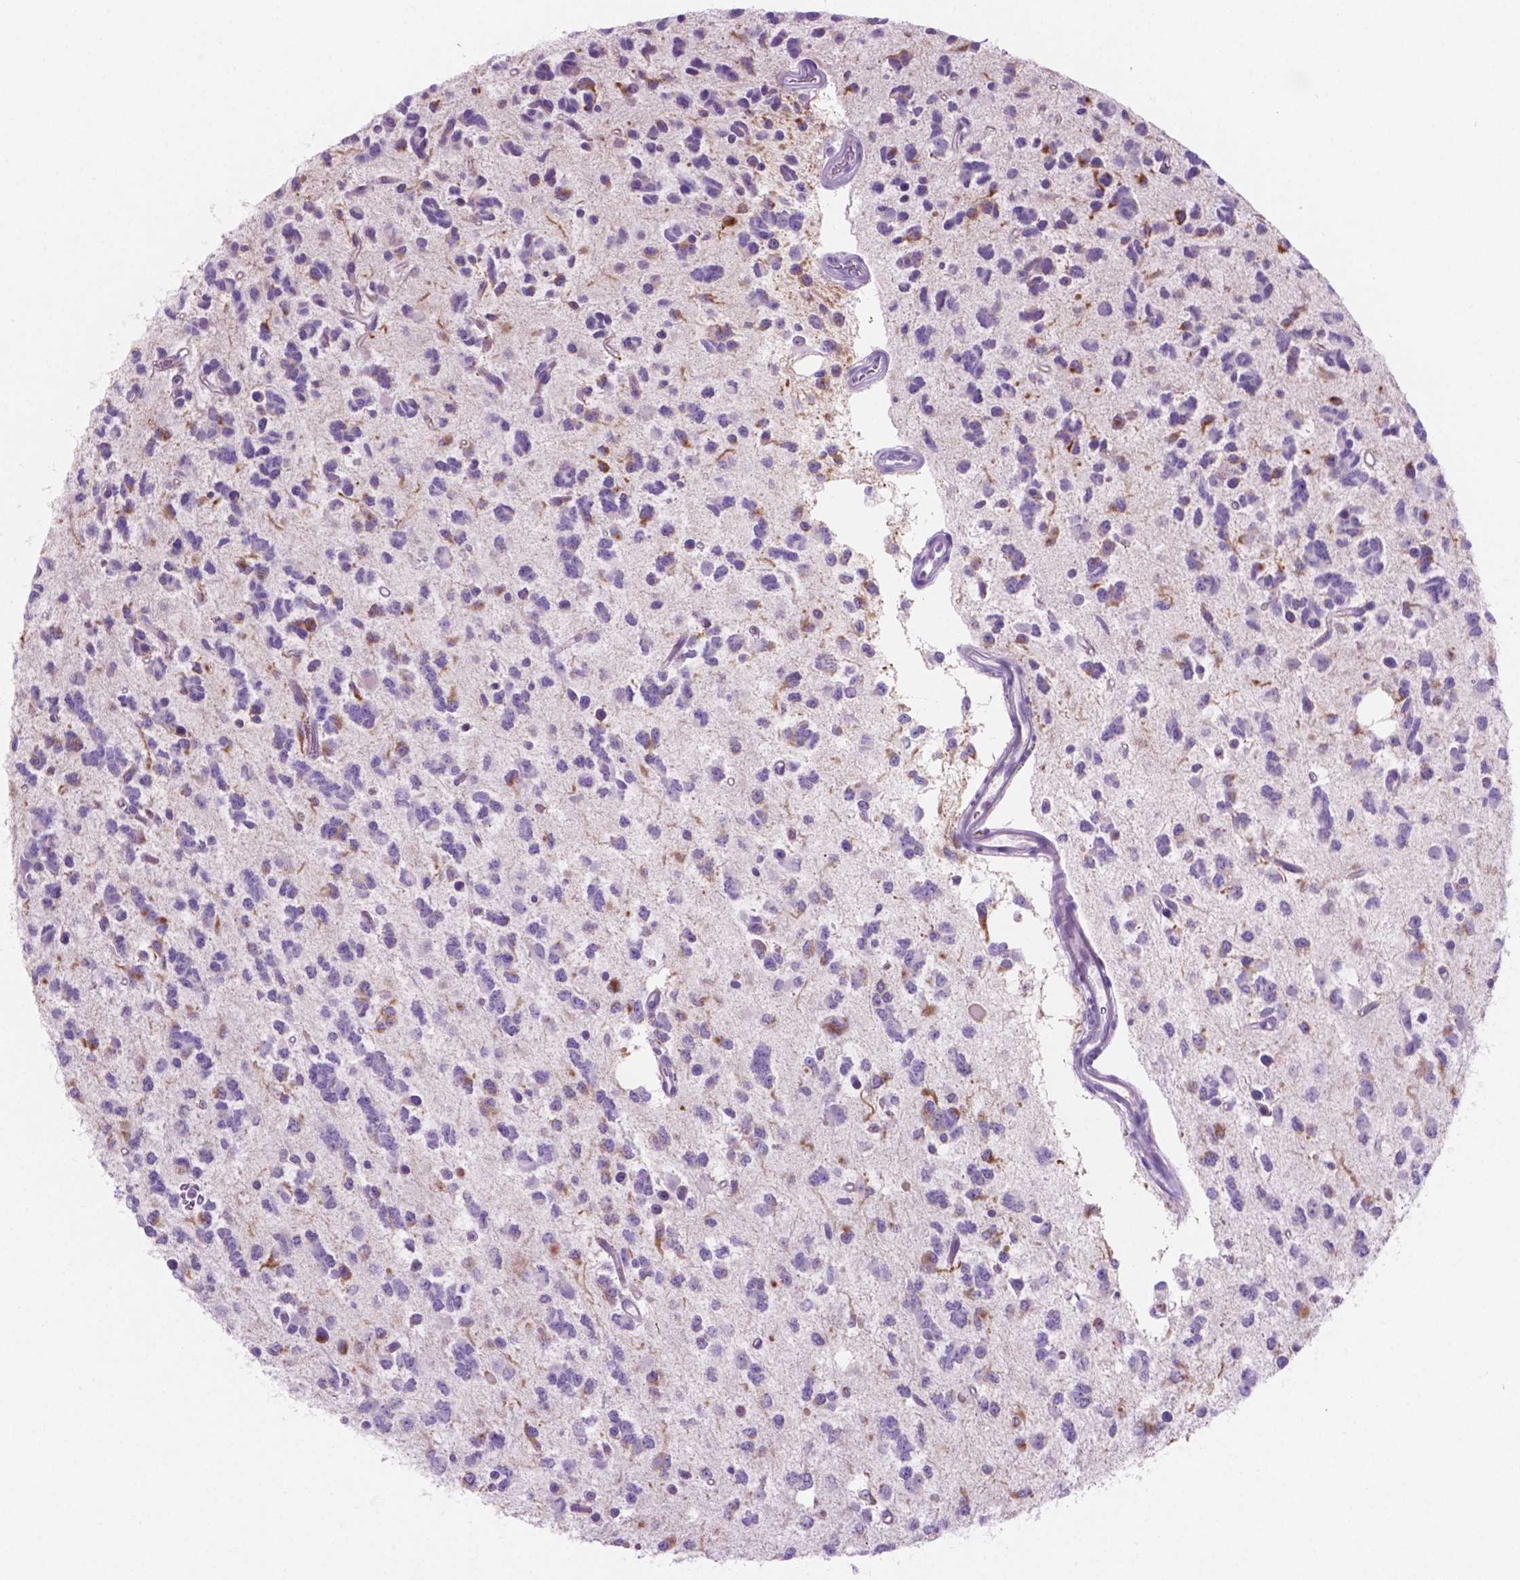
{"staining": {"intensity": "negative", "quantity": "none", "location": "none"}, "tissue": "glioma", "cell_type": "Tumor cells", "image_type": "cancer", "snomed": [{"axis": "morphology", "description": "Glioma, malignant, Low grade"}, {"axis": "topography", "description": "Brain"}], "caption": "IHC histopathology image of malignant glioma (low-grade) stained for a protein (brown), which reveals no staining in tumor cells. (Stains: DAB IHC with hematoxylin counter stain, Microscopy: brightfield microscopy at high magnification).", "gene": "GRIN2B", "patient": {"sex": "female", "age": 45}}